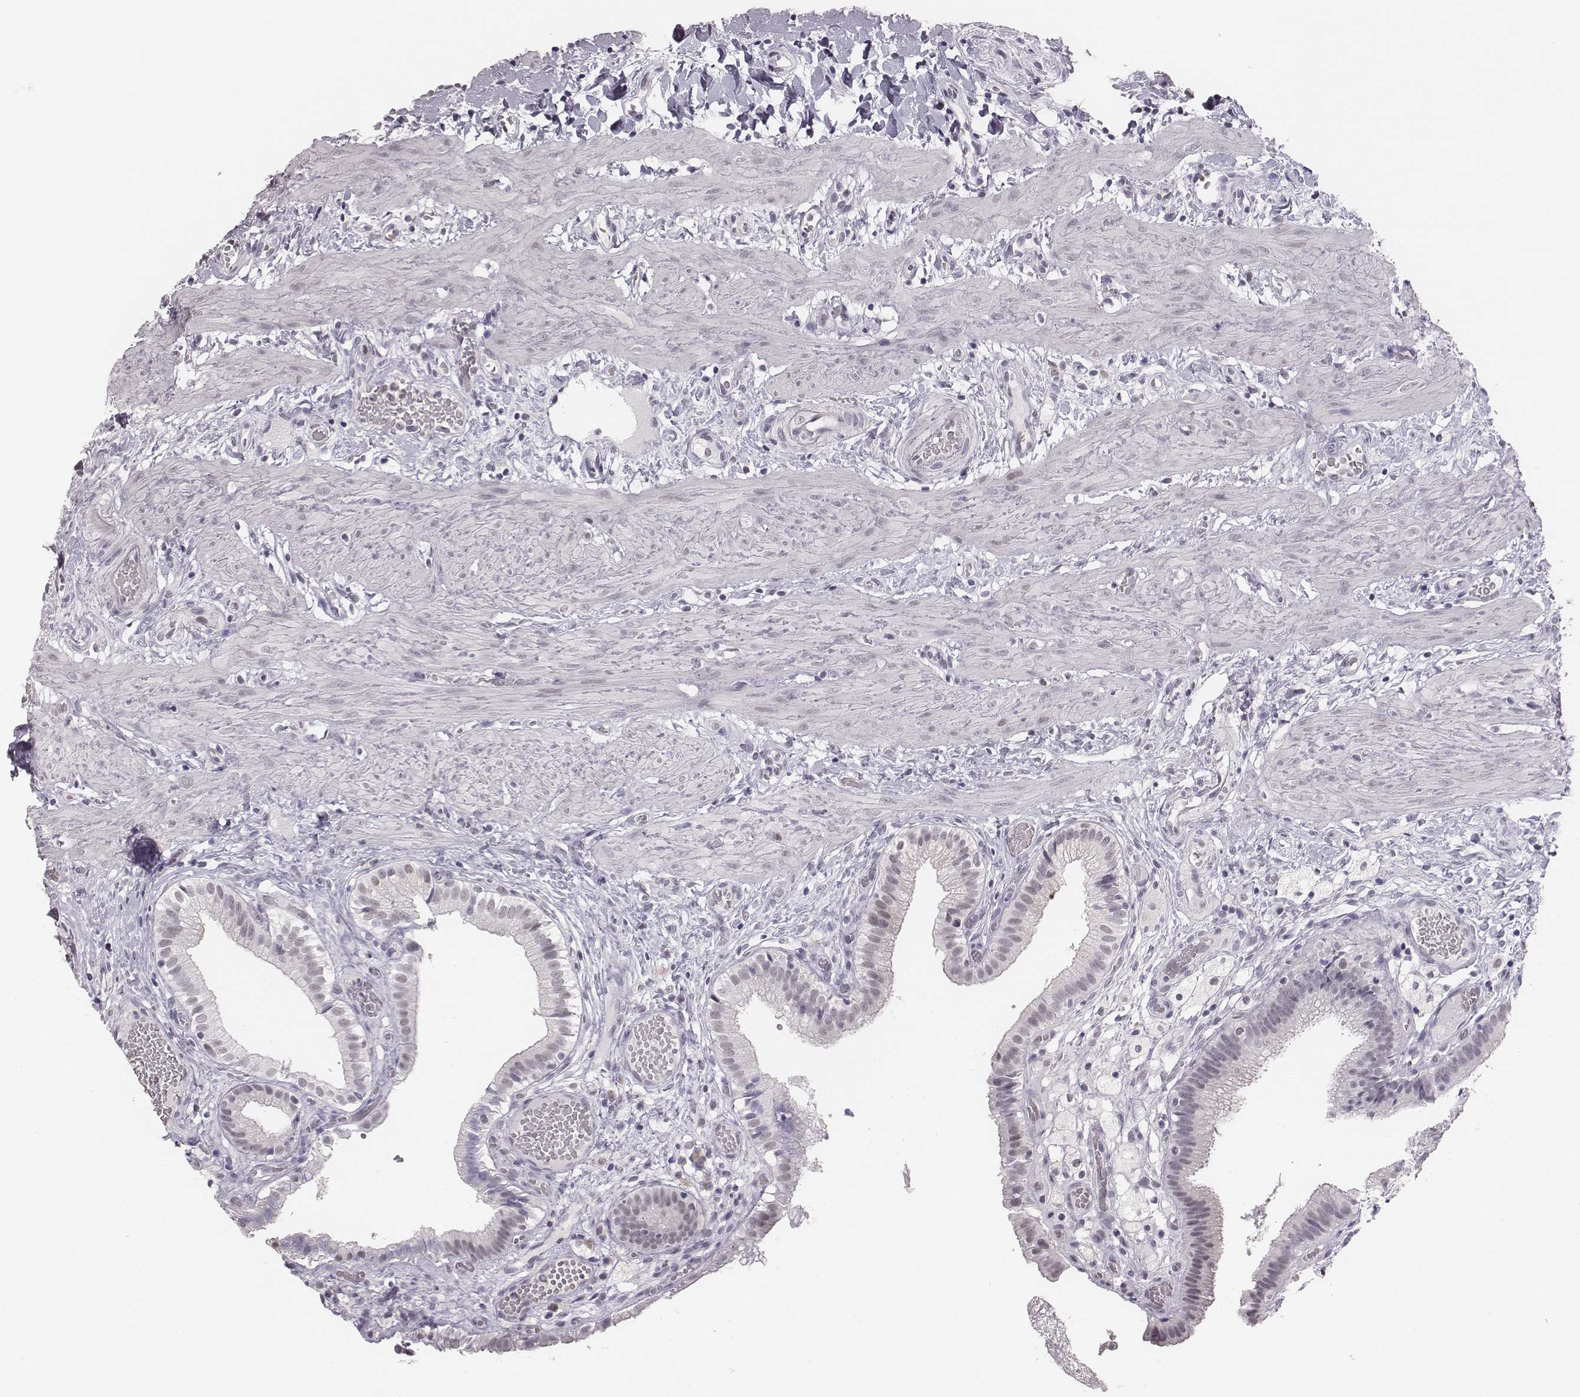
{"staining": {"intensity": "negative", "quantity": "none", "location": "none"}, "tissue": "gallbladder", "cell_type": "Glandular cells", "image_type": "normal", "snomed": [{"axis": "morphology", "description": "Normal tissue, NOS"}, {"axis": "topography", "description": "Gallbladder"}], "caption": "DAB immunohistochemical staining of normal human gallbladder displays no significant positivity in glandular cells.", "gene": "PBK", "patient": {"sex": "female", "age": 24}}